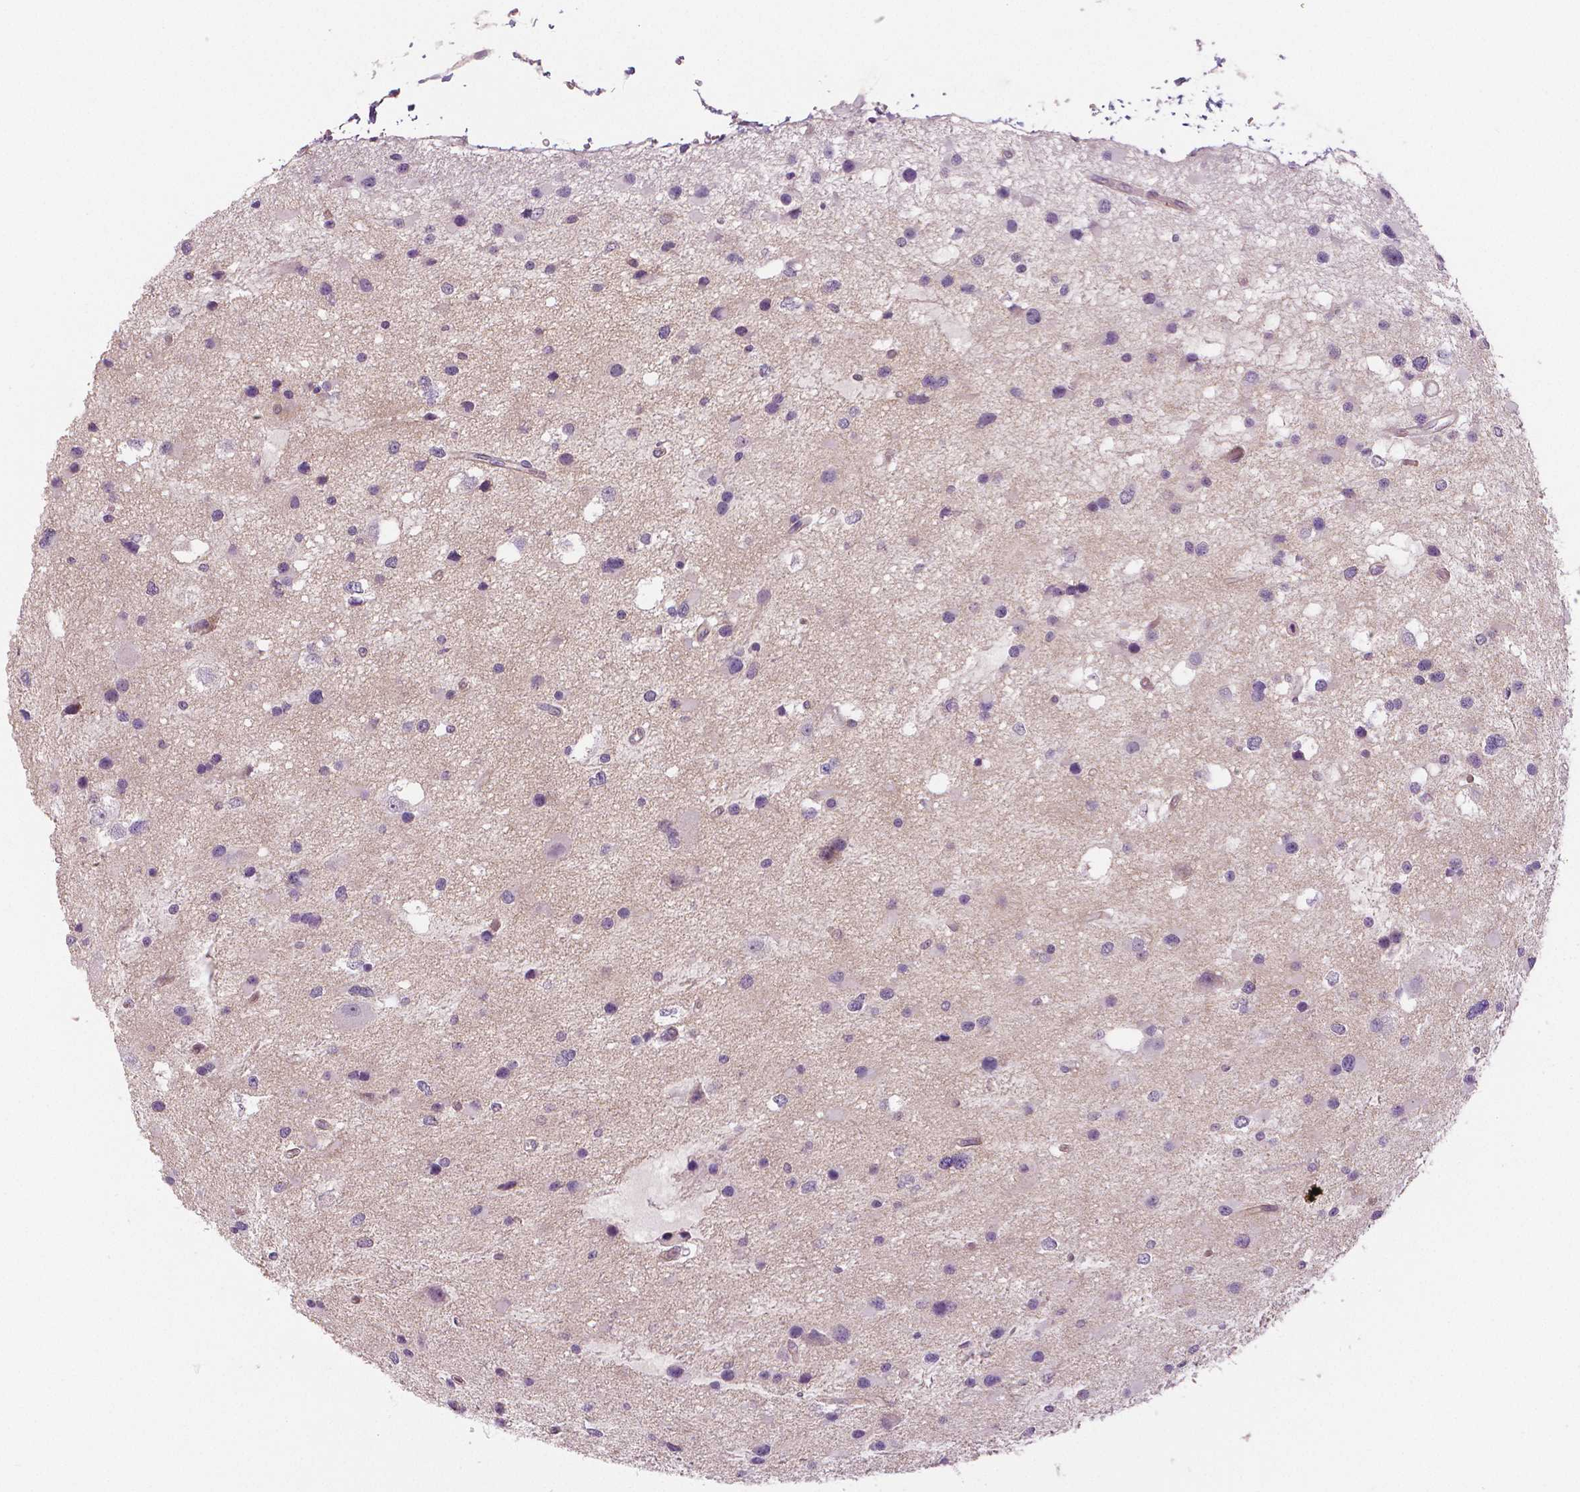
{"staining": {"intensity": "negative", "quantity": "none", "location": "none"}, "tissue": "glioma", "cell_type": "Tumor cells", "image_type": "cancer", "snomed": [{"axis": "morphology", "description": "Glioma, malignant, Low grade"}, {"axis": "topography", "description": "Brain"}], "caption": "The immunohistochemistry (IHC) photomicrograph has no significant positivity in tumor cells of malignant low-grade glioma tissue.", "gene": "FLT1", "patient": {"sex": "female", "age": 32}}